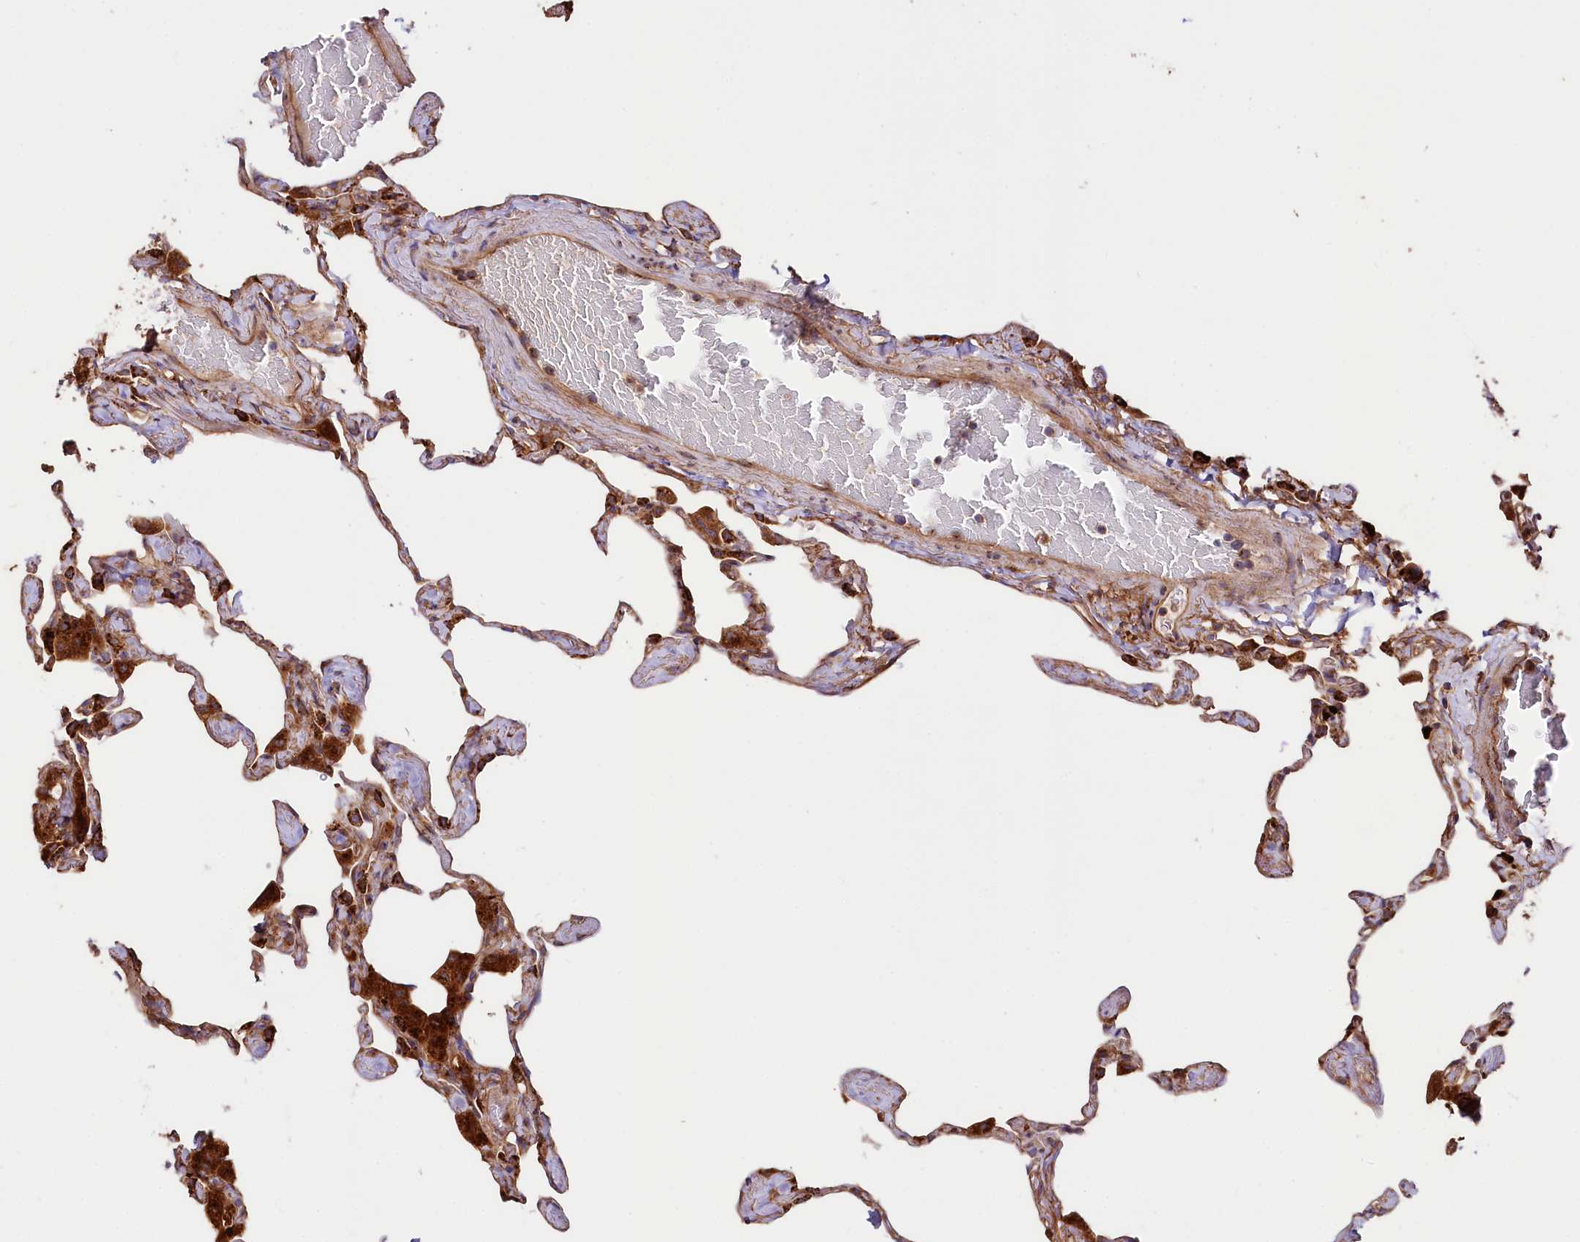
{"staining": {"intensity": "moderate", "quantity": ">75%", "location": "cytoplasmic/membranous"}, "tissue": "lung", "cell_type": "Alveolar cells", "image_type": "normal", "snomed": [{"axis": "morphology", "description": "Normal tissue, NOS"}, {"axis": "topography", "description": "Lung"}], "caption": "High-power microscopy captured an IHC photomicrograph of normal lung, revealing moderate cytoplasmic/membranous positivity in about >75% of alveolar cells. (DAB (3,3'-diaminobenzidine) IHC with brightfield microscopy, high magnification).", "gene": "CEP295", "patient": {"sex": "male", "age": 65}}